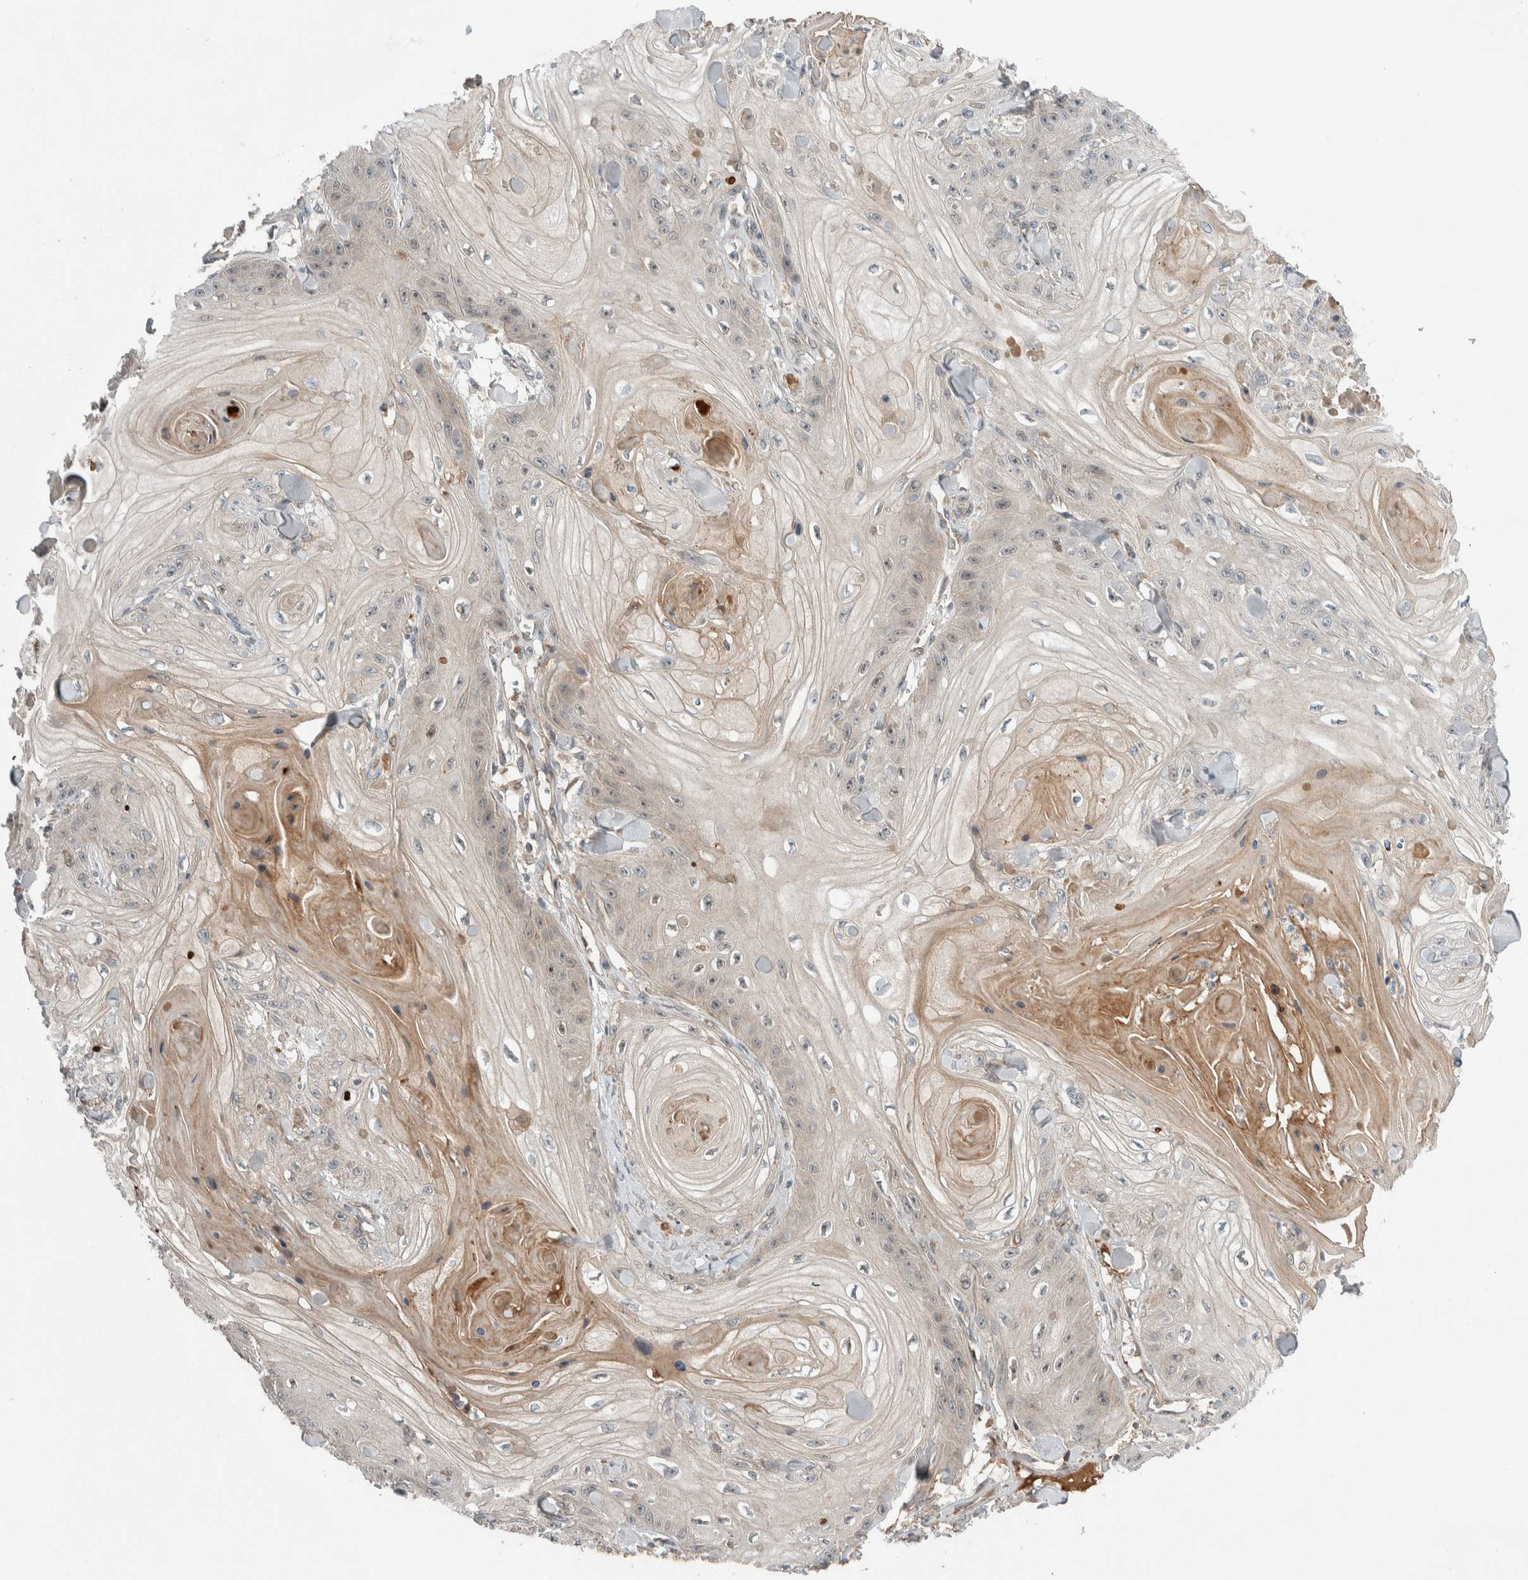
{"staining": {"intensity": "negative", "quantity": "none", "location": "none"}, "tissue": "skin cancer", "cell_type": "Tumor cells", "image_type": "cancer", "snomed": [{"axis": "morphology", "description": "Squamous cell carcinoma, NOS"}, {"axis": "topography", "description": "Skin"}], "caption": "Tumor cells are negative for protein expression in human squamous cell carcinoma (skin).", "gene": "ARMC7", "patient": {"sex": "male", "age": 74}}